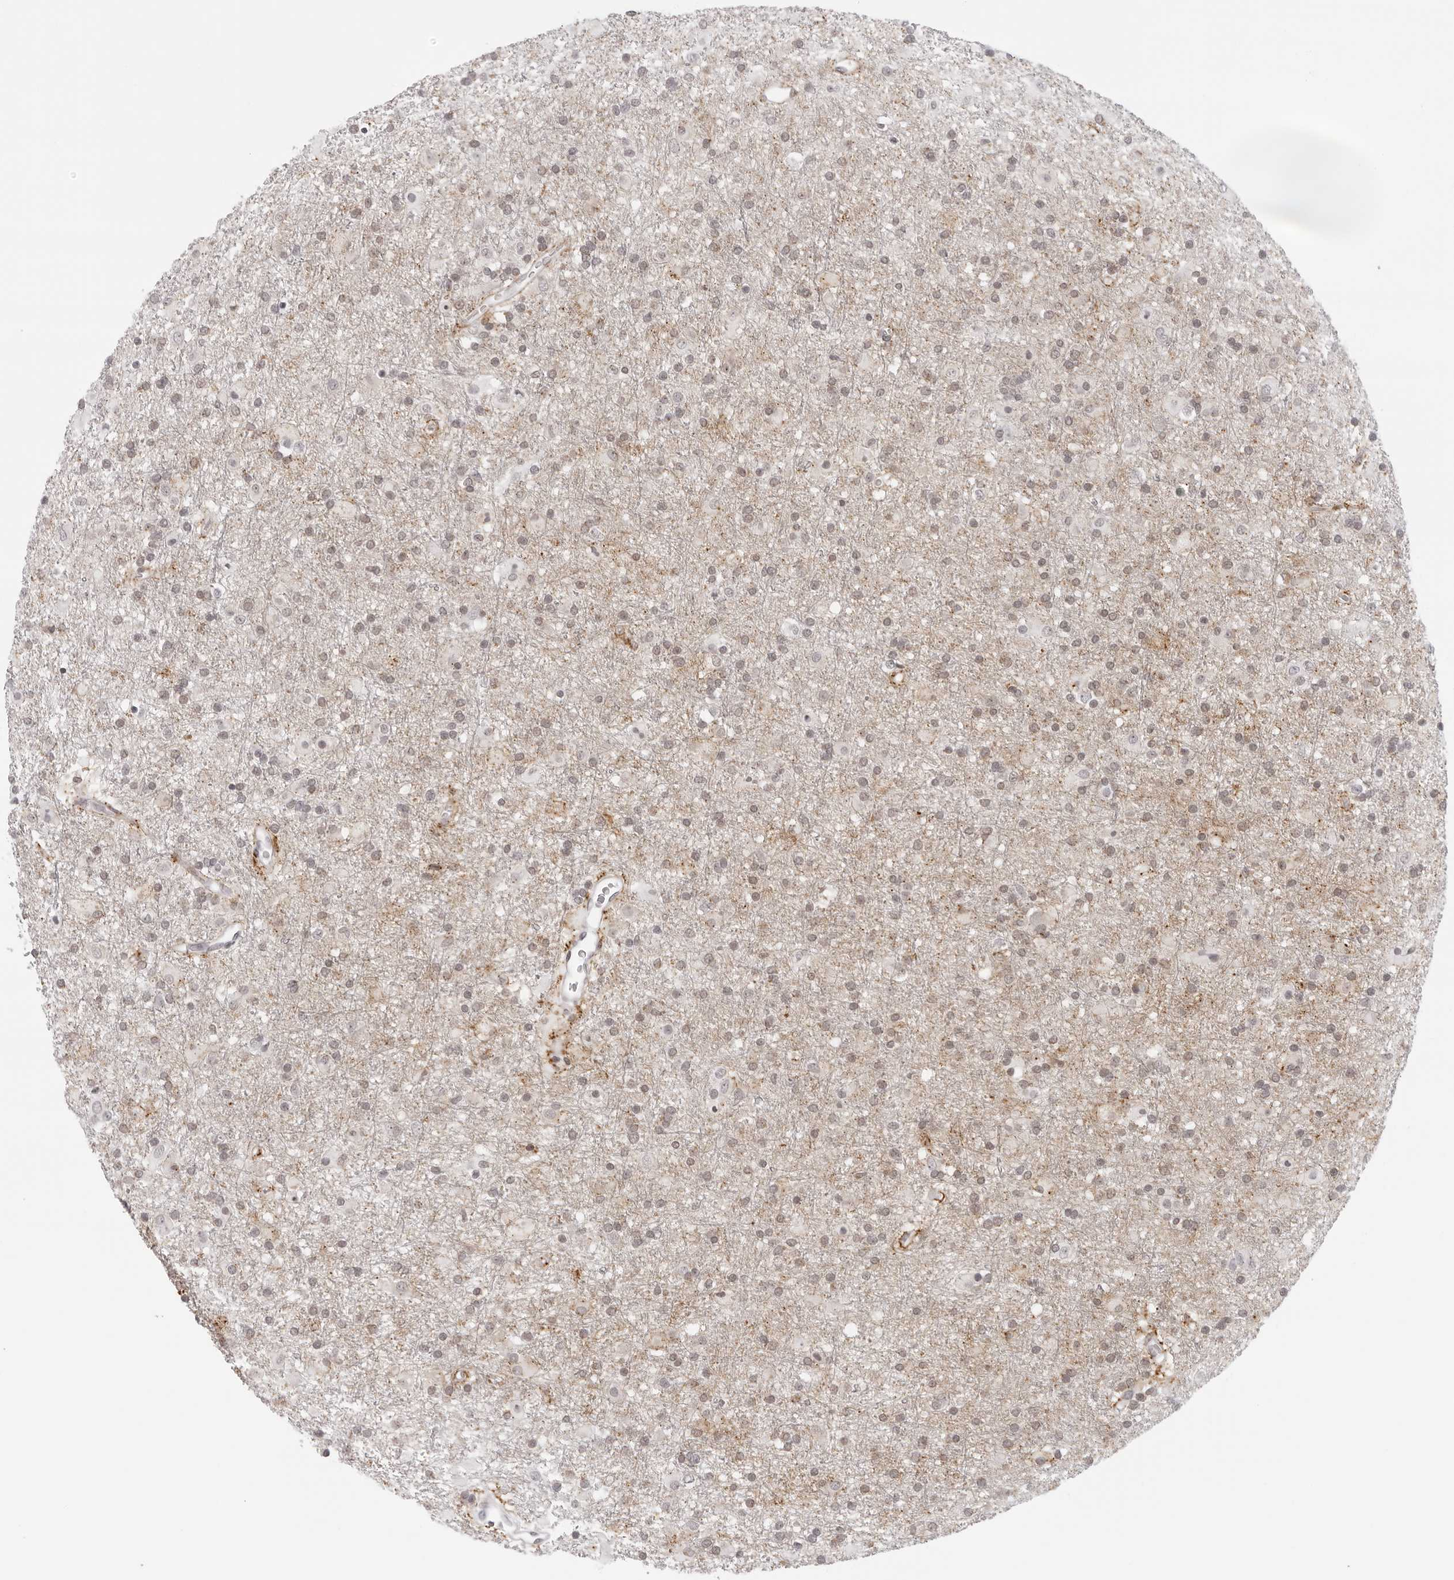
{"staining": {"intensity": "weak", "quantity": ">75%", "location": "cytoplasmic/membranous,nuclear"}, "tissue": "glioma", "cell_type": "Tumor cells", "image_type": "cancer", "snomed": [{"axis": "morphology", "description": "Glioma, malignant, Low grade"}, {"axis": "topography", "description": "Brain"}], "caption": "Brown immunohistochemical staining in human glioma displays weak cytoplasmic/membranous and nuclear staining in approximately >75% of tumor cells.", "gene": "STRADB", "patient": {"sex": "male", "age": 65}}